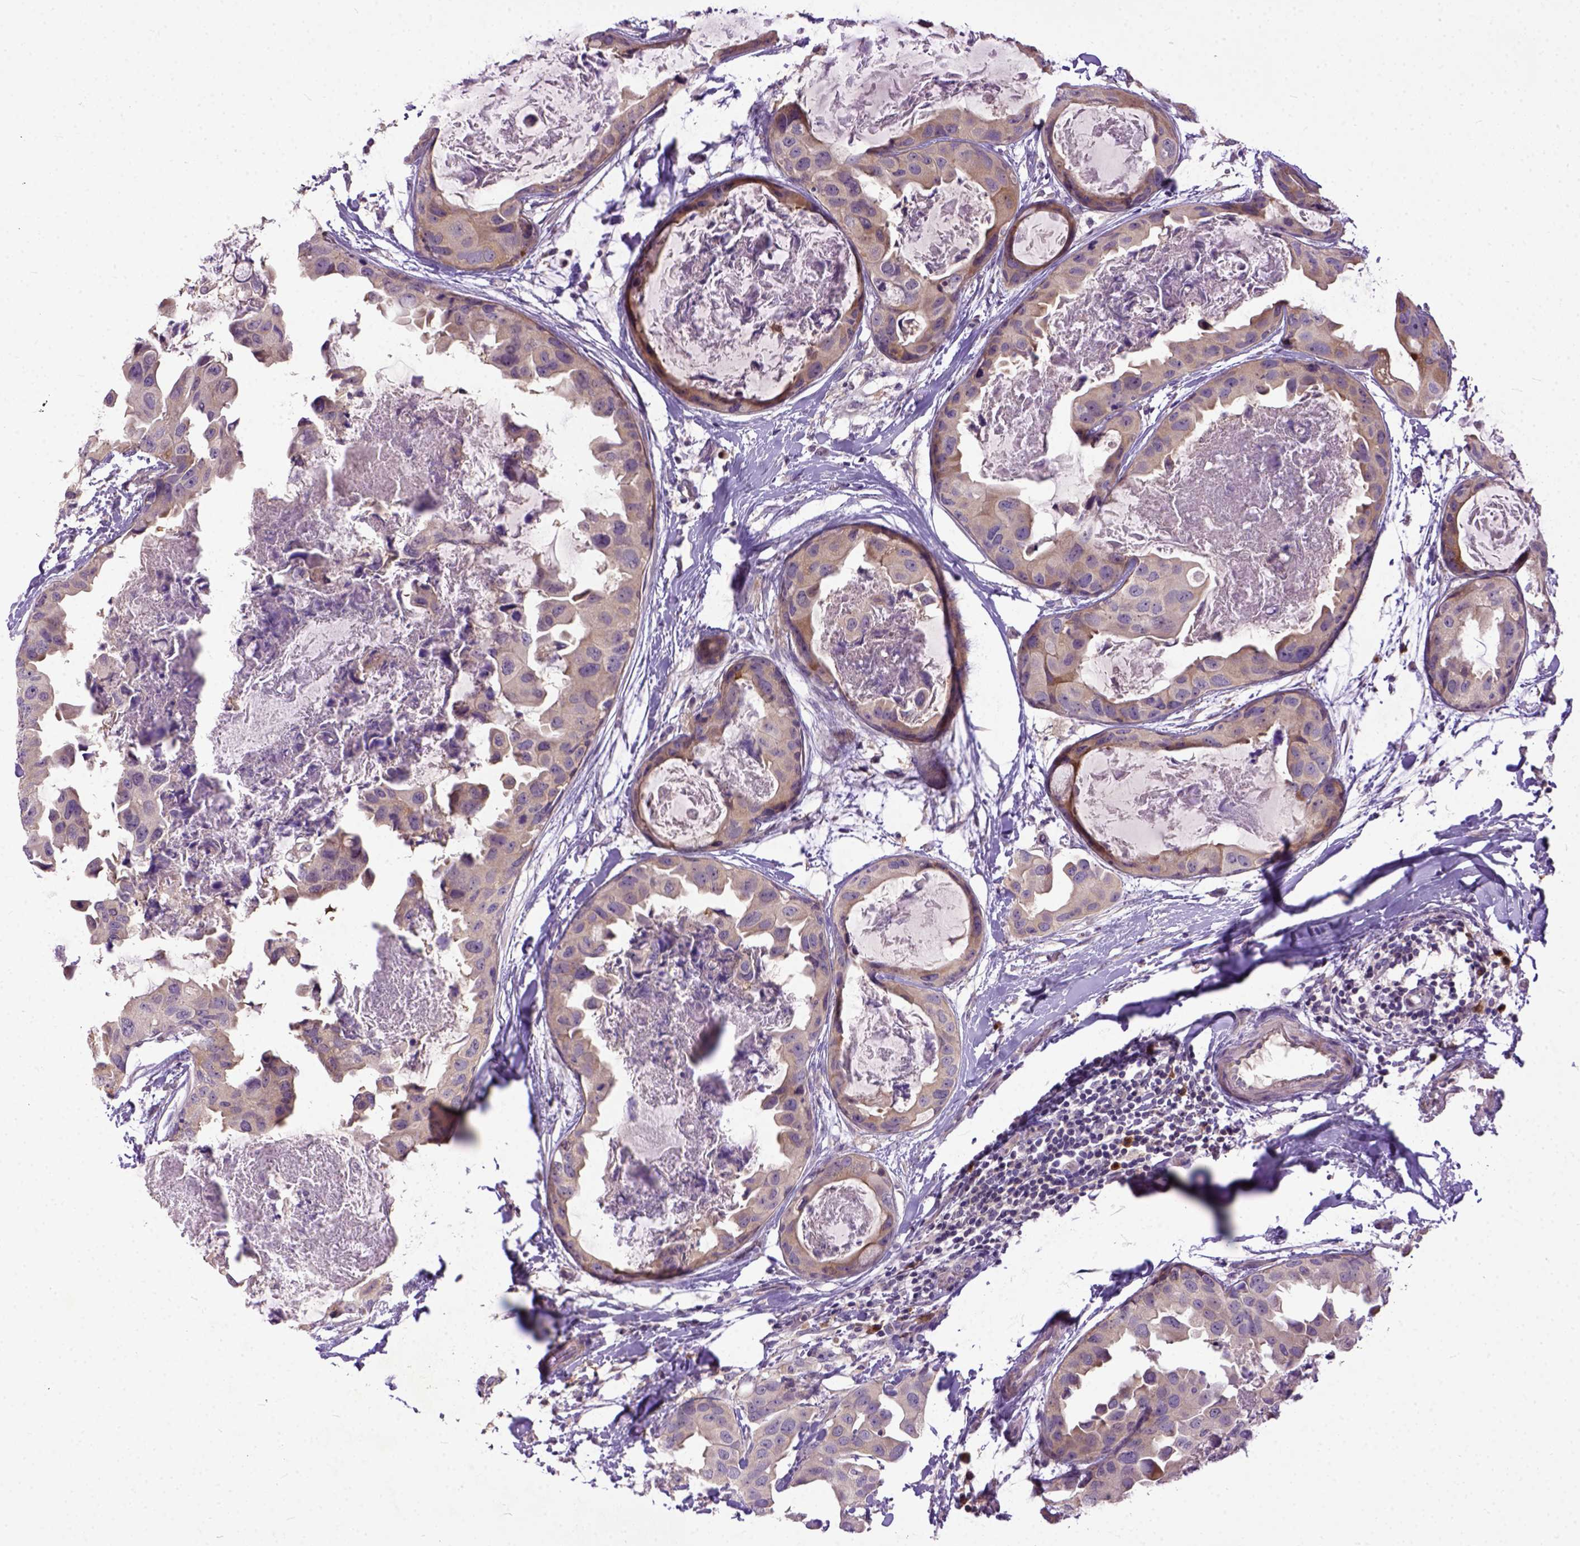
{"staining": {"intensity": "moderate", "quantity": "<25%", "location": "cytoplasmic/membranous"}, "tissue": "breast cancer", "cell_type": "Tumor cells", "image_type": "cancer", "snomed": [{"axis": "morphology", "description": "Normal tissue, NOS"}, {"axis": "morphology", "description": "Duct carcinoma"}, {"axis": "topography", "description": "Breast"}], "caption": "Immunohistochemical staining of breast cancer (intraductal carcinoma) shows moderate cytoplasmic/membranous protein expression in about <25% of tumor cells.", "gene": "CPNE1", "patient": {"sex": "female", "age": 40}}